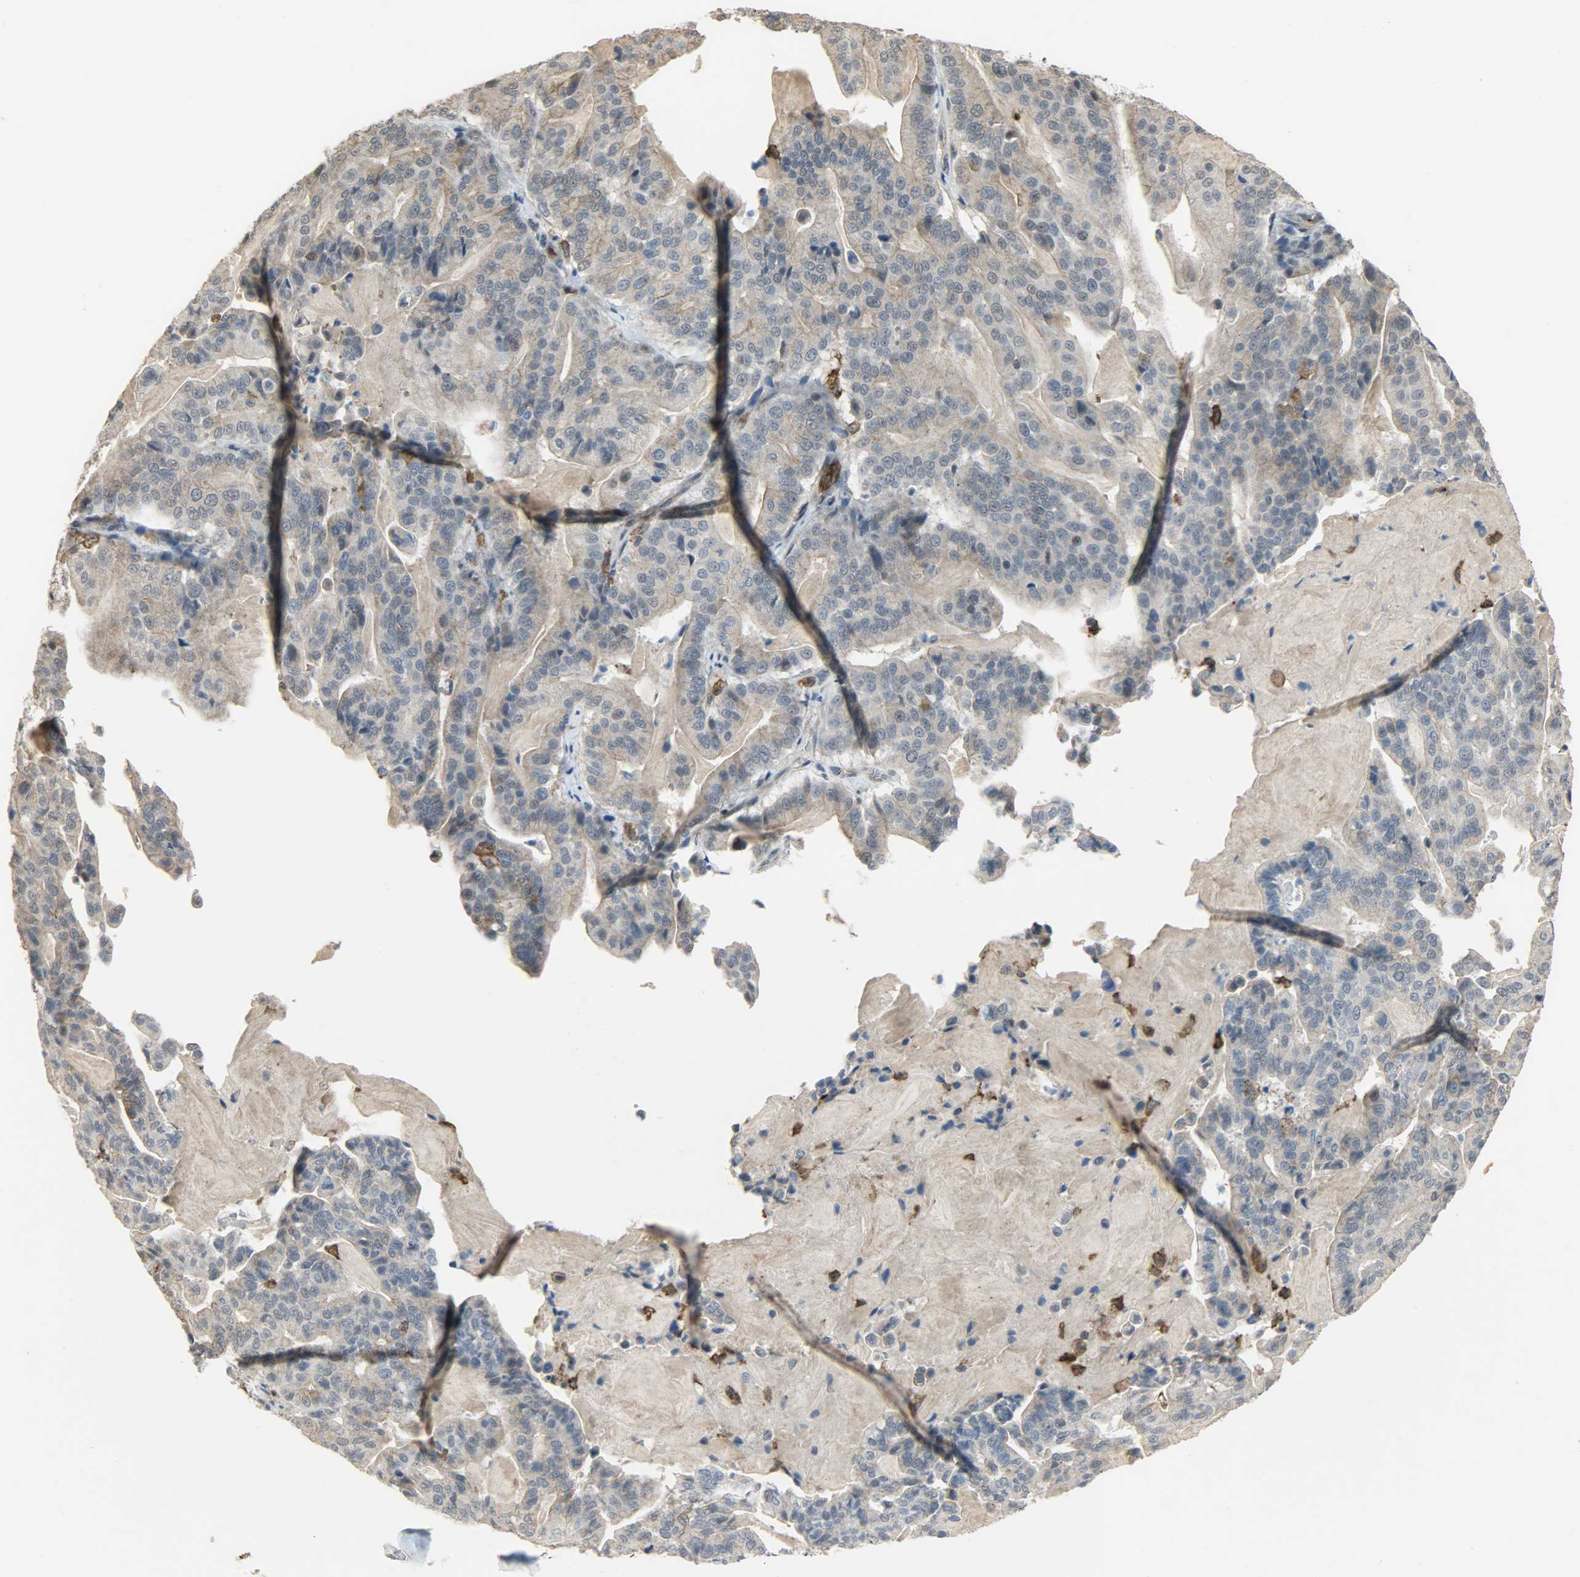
{"staining": {"intensity": "weak", "quantity": "25%-75%", "location": "cytoplasmic/membranous"}, "tissue": "pancreatic cancer", "cell_type": "Tumor cells", "image_type": "cancer", "snomed": [{"axis": "morphology", "description": "Adenocarcinoma, NOS"}, {"axis": "topography", "description": "Pancreas"}], "caption": "About 25%-75% of tumor cells in adenocarcinoma (pancreatic) demonstrate weak cytoplasmic/membranous protein staining as visualized by brown immunohistochemical staining.", "gene": "SKAP2", "patient": {"sex": "male", "age": 63}}